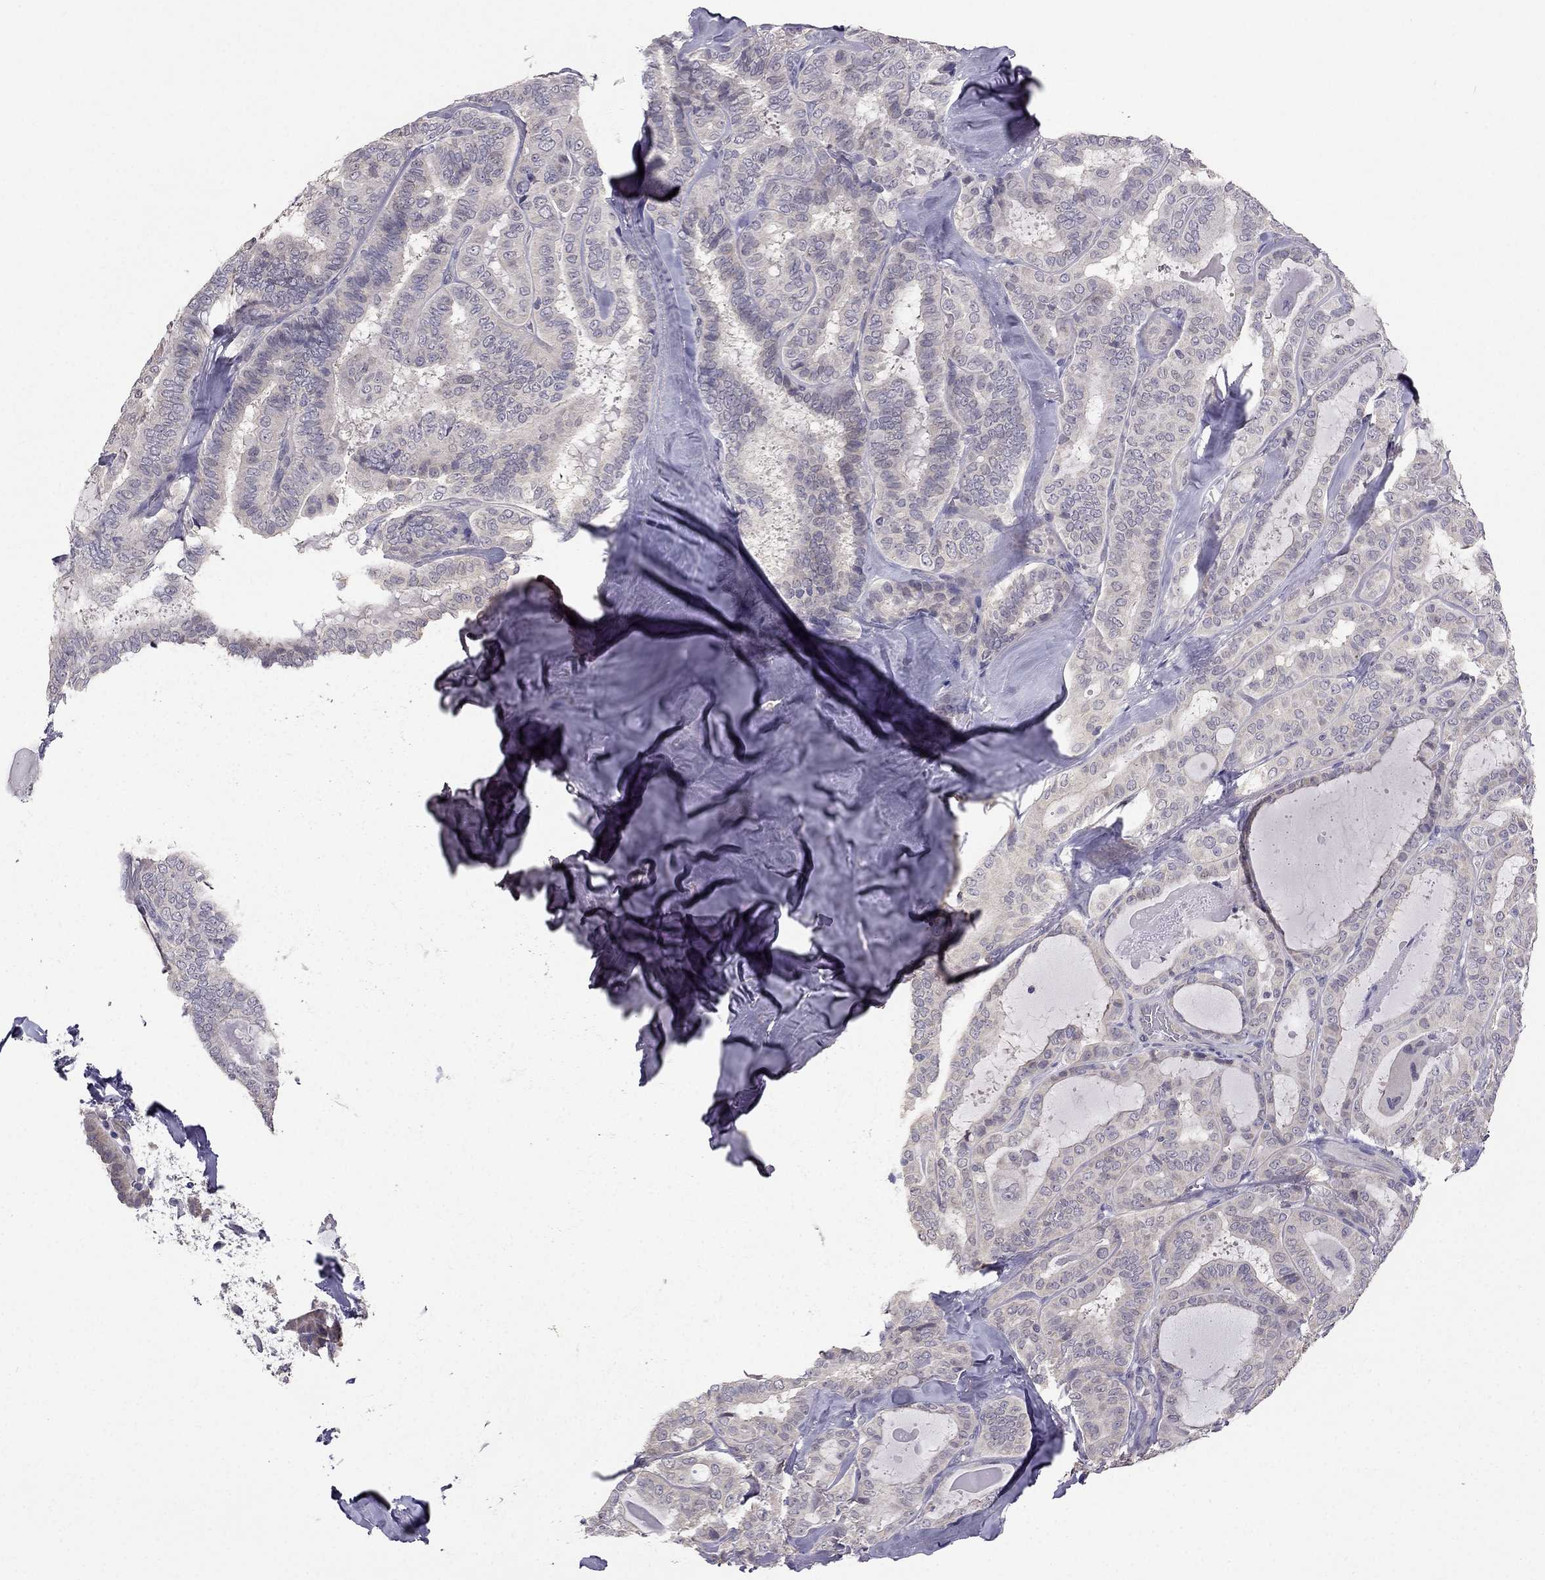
{"staining": {"intensity": "negative", "quantity": "none", "location": "none"}, "tissue": "thyroid cancer", "cell_type": "Tumor cells", "image_type": "cancer", "snomed": [{"axis": "morphology", "description": "Papillary adenocarcinoma, NOS"}, {"axis": "topography", "description": "Thyroid gland"}], "caption": "Tumor cells show no significant protein positivity in thyroid cancer.", "gene": "HSFX1", "patient": {"sex": "female", "age": 39}}